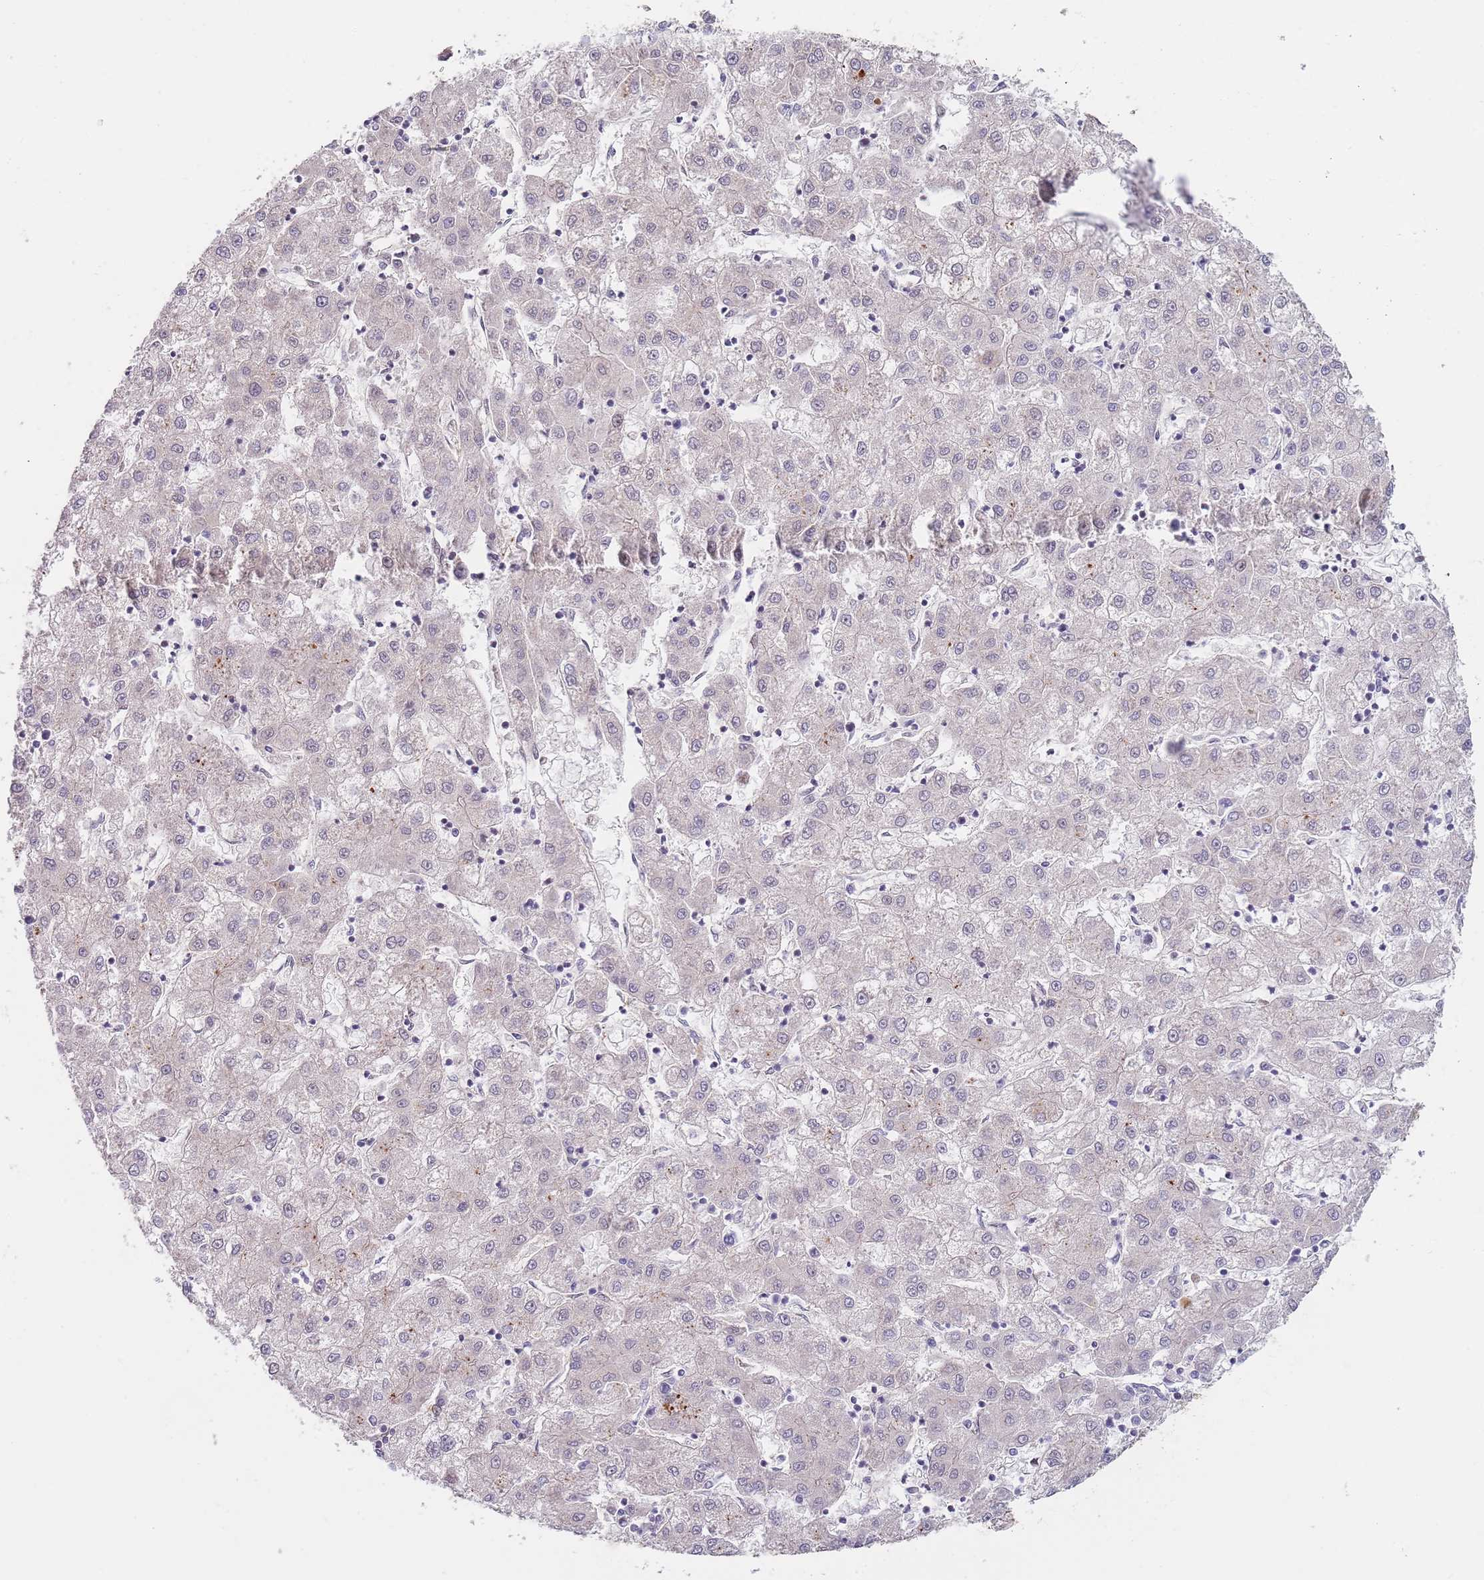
{"staining": {"intensity": "negative", "quantity": "none", "location": "none"}, "tissue": "liver cancer", "cell_type": "Tumor cells", "image_type": "cancer", "snomed": [{"axis": "morphology", "description": "Carcinoma, Hepatocellular, NOS"}, {"axis": "topography", "description": "Liver"}], "caption": "A histopathology image of human liver cancer (hepatocellular carcinoma) is negative for staining in tumor cells.", "gene": "BPNT1", "patient": {"sex": "male", "age": 72}}